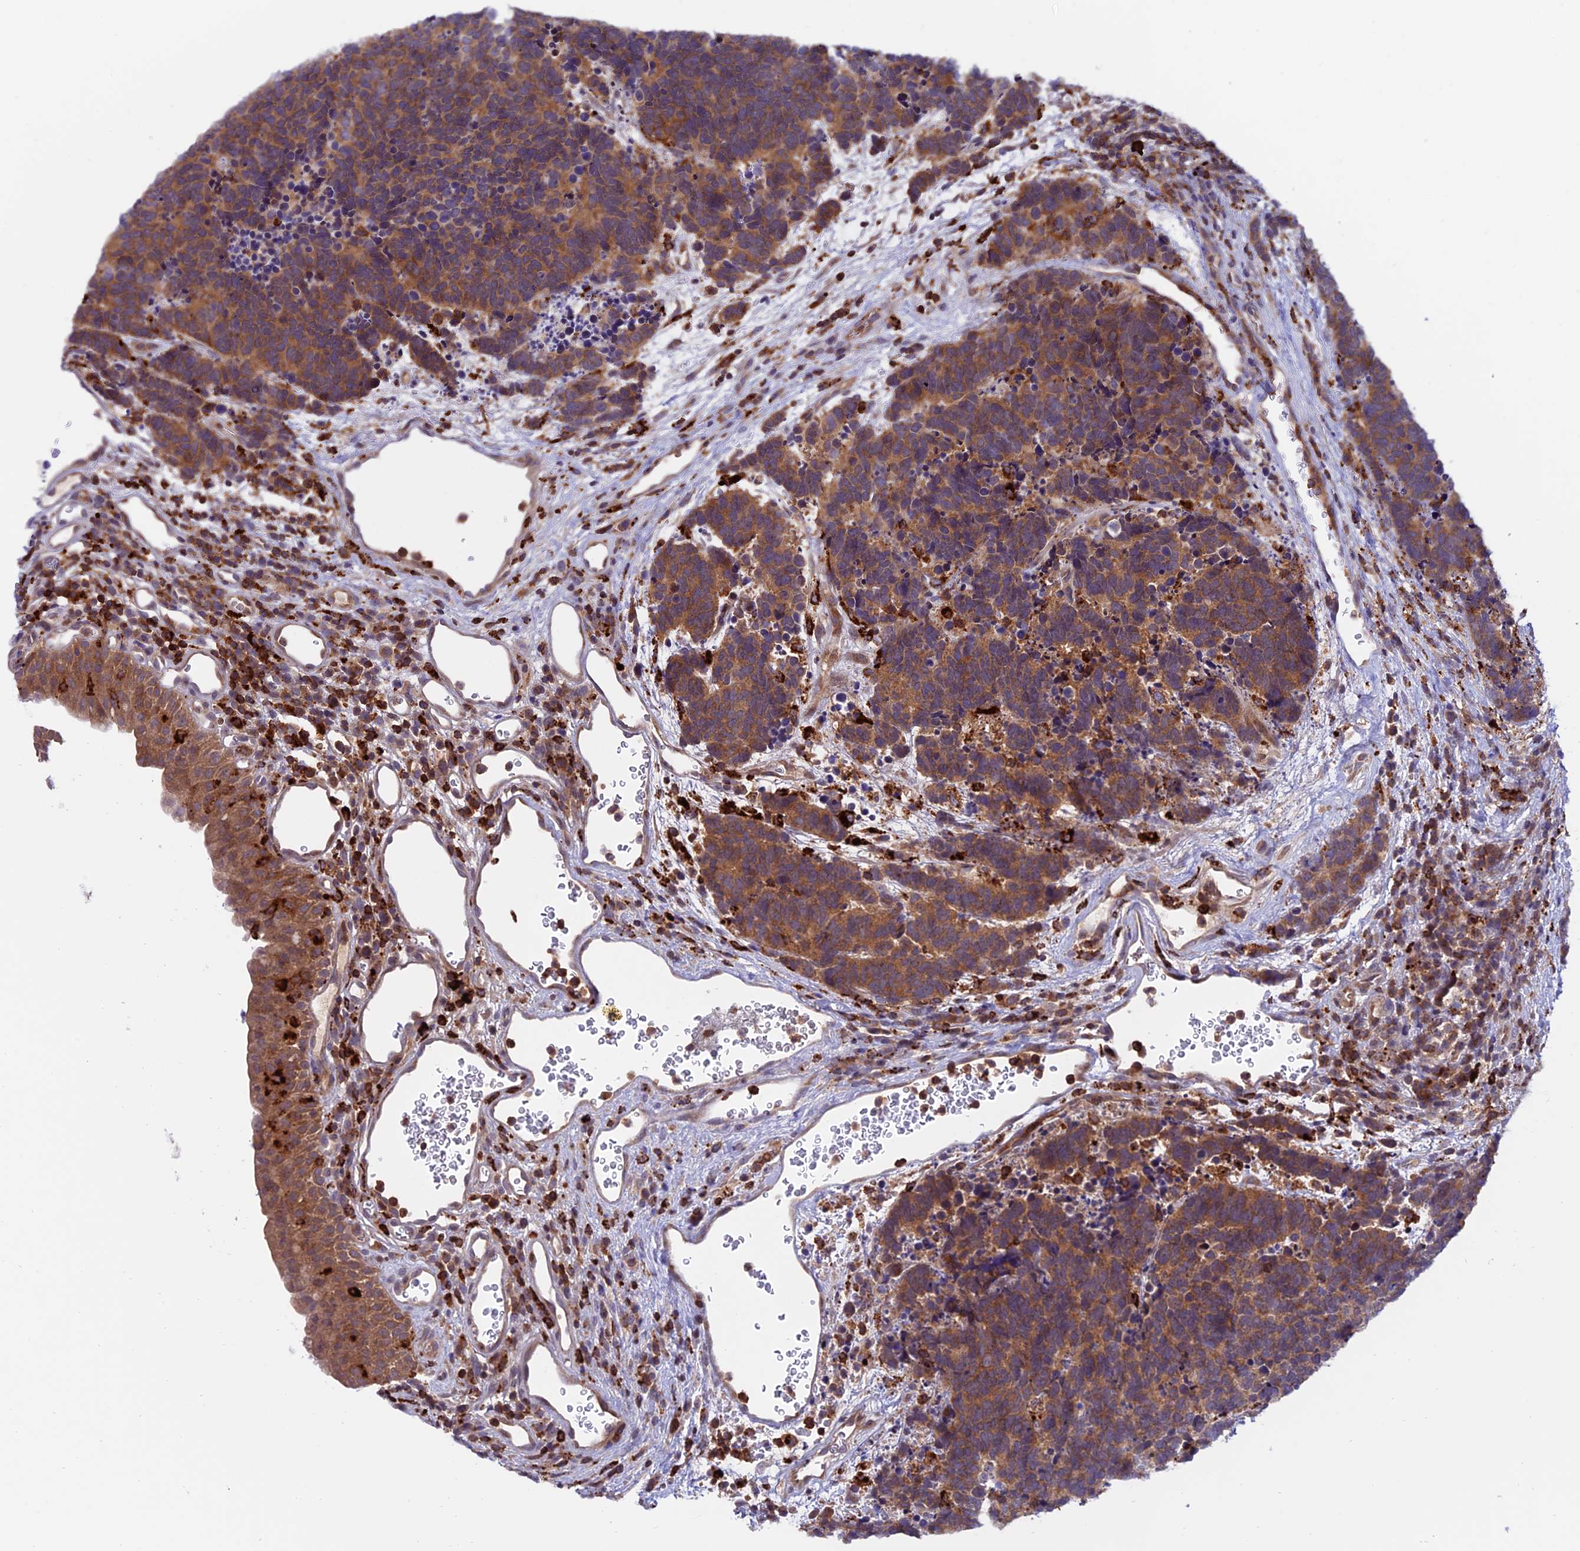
{"staining": {"intensity": "moderate", "quantity": ">75%", "location": "cytoplasmic/membranous"}, "tissue": "carcinoid", "cell_type": "Tumor cells", "image_type": "cancer", "snomed": [{"axis": "morphology", "description": "Carcinoma, NOS"}, {"axis": "morphology", "description": "Carcinoid, malignant, NOS"}, {"axis": "topography", "description": "Urinary bladder"}], "caption": "Human malignant carcinoid stained with a protein marker reveals moderate staining in tumor cells.", "gene": "ARHGEF18", "patient": {"sex": "male", "age": 57}}